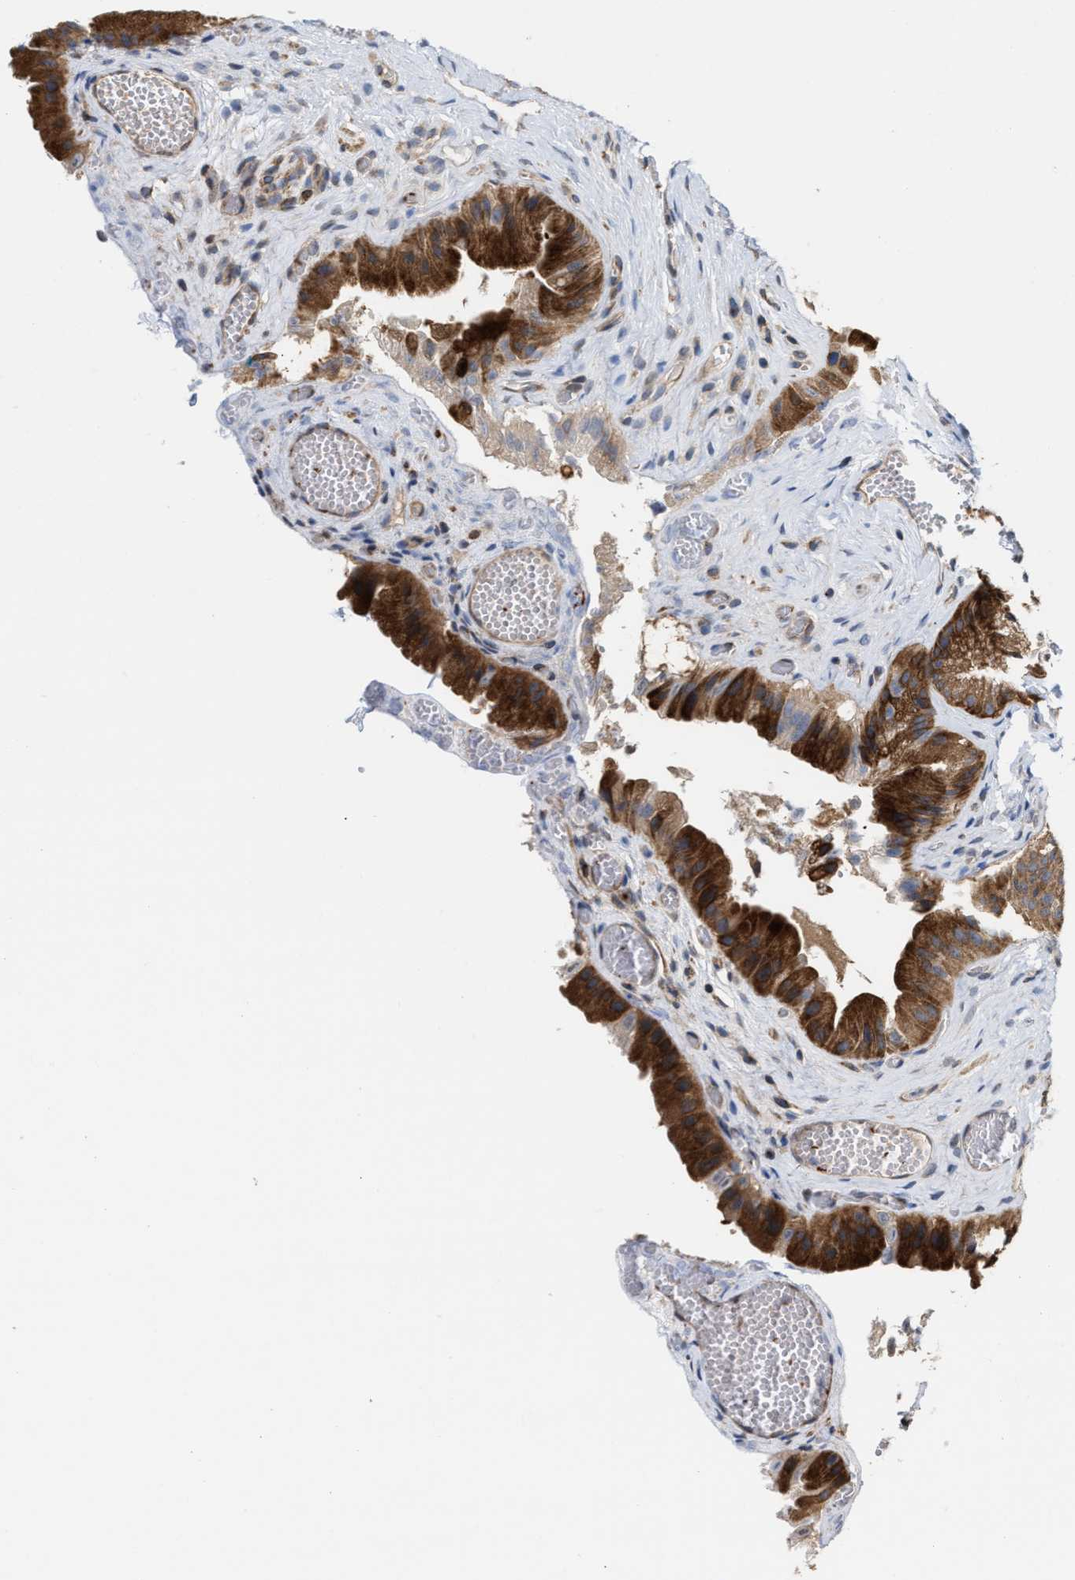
{"staining": {"intensity": "strong", "quantity": ">75%", "location": "cytoplasmic/membranous"}, "tissue": "gallbladder", "cell_type": "Glandular cells", "image_type": "normal", "snomed": [{"axis": "morphology", "description": "Normal tissue, NOS"}, {"axis": "topography", "description": "Gallbladder"}], "caption": "Strong cytoplasmic/membranous positivity is identified in about >75% of glandular cells in normal gallbladder. The protein of interest is stained brown, and the nuclei are stained in blue (DAB (3,3'-diaminobenzidine) IHC with brightfield microscopy, high magnification).", "gene": "BBLN", "patient": {"sex": "male", "age": 49}}